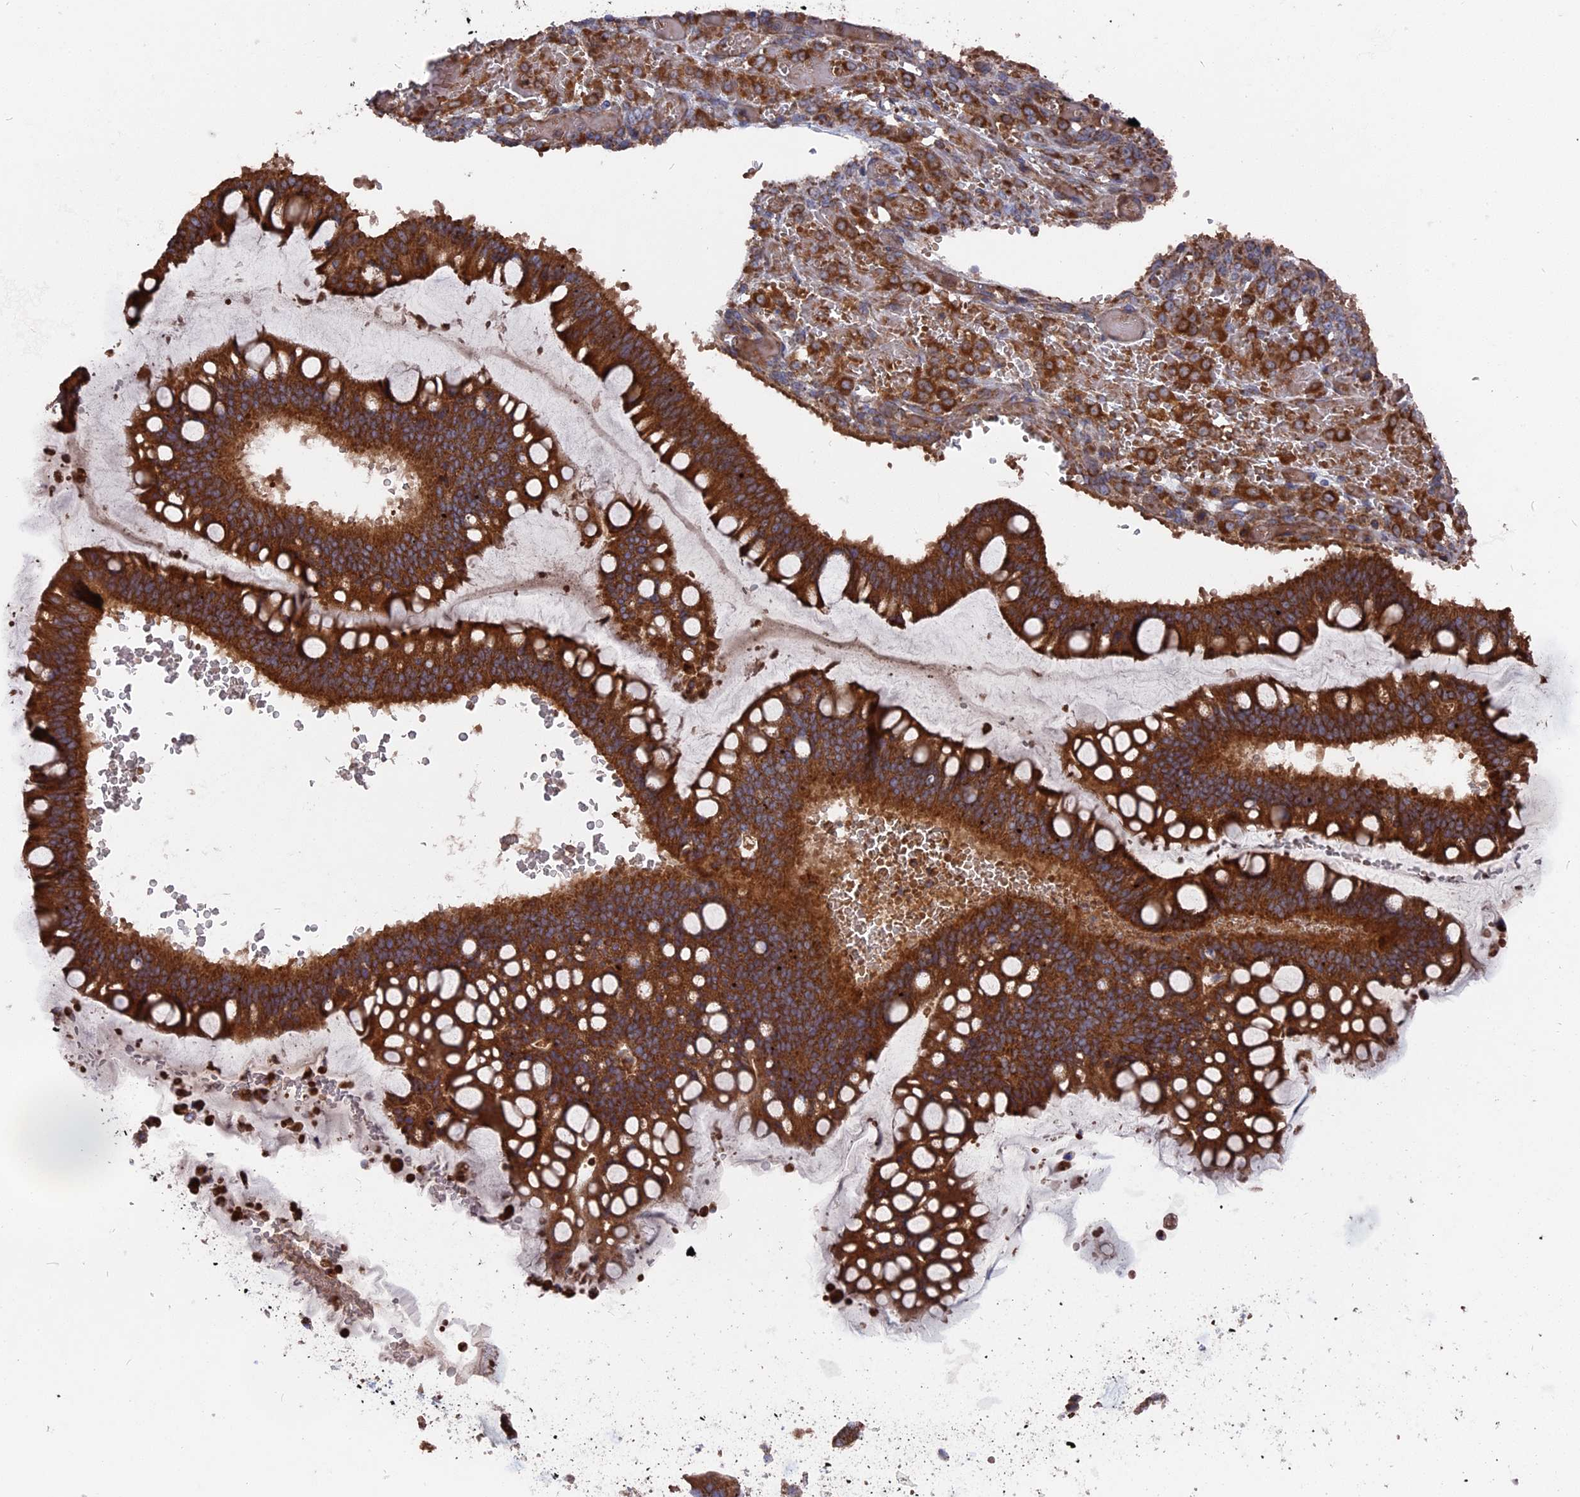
{"staining": {"intensity": "strong", "quantity": ">75%", "location": "cytoplasmic/membranous"}, "tissue": "ovarian cancer", "cell_type": "Tumor cells", "image_type": "cancer", "snomed": [{"axis": "morphology", "description": "Cystadenocarcinoma, mucinous, NOS"}, {"axis": "topography", "description": "Ovary"}], "caption": "Mucinous cystadenocarcinoma (ovarian) stained with immunohistochemistry (IHC) displays strong cytoplasmic/membranous expression in approximately >75% of tumor cells.", "gene": "TELO2", "patient": {"sex": "female", "age": 73}}